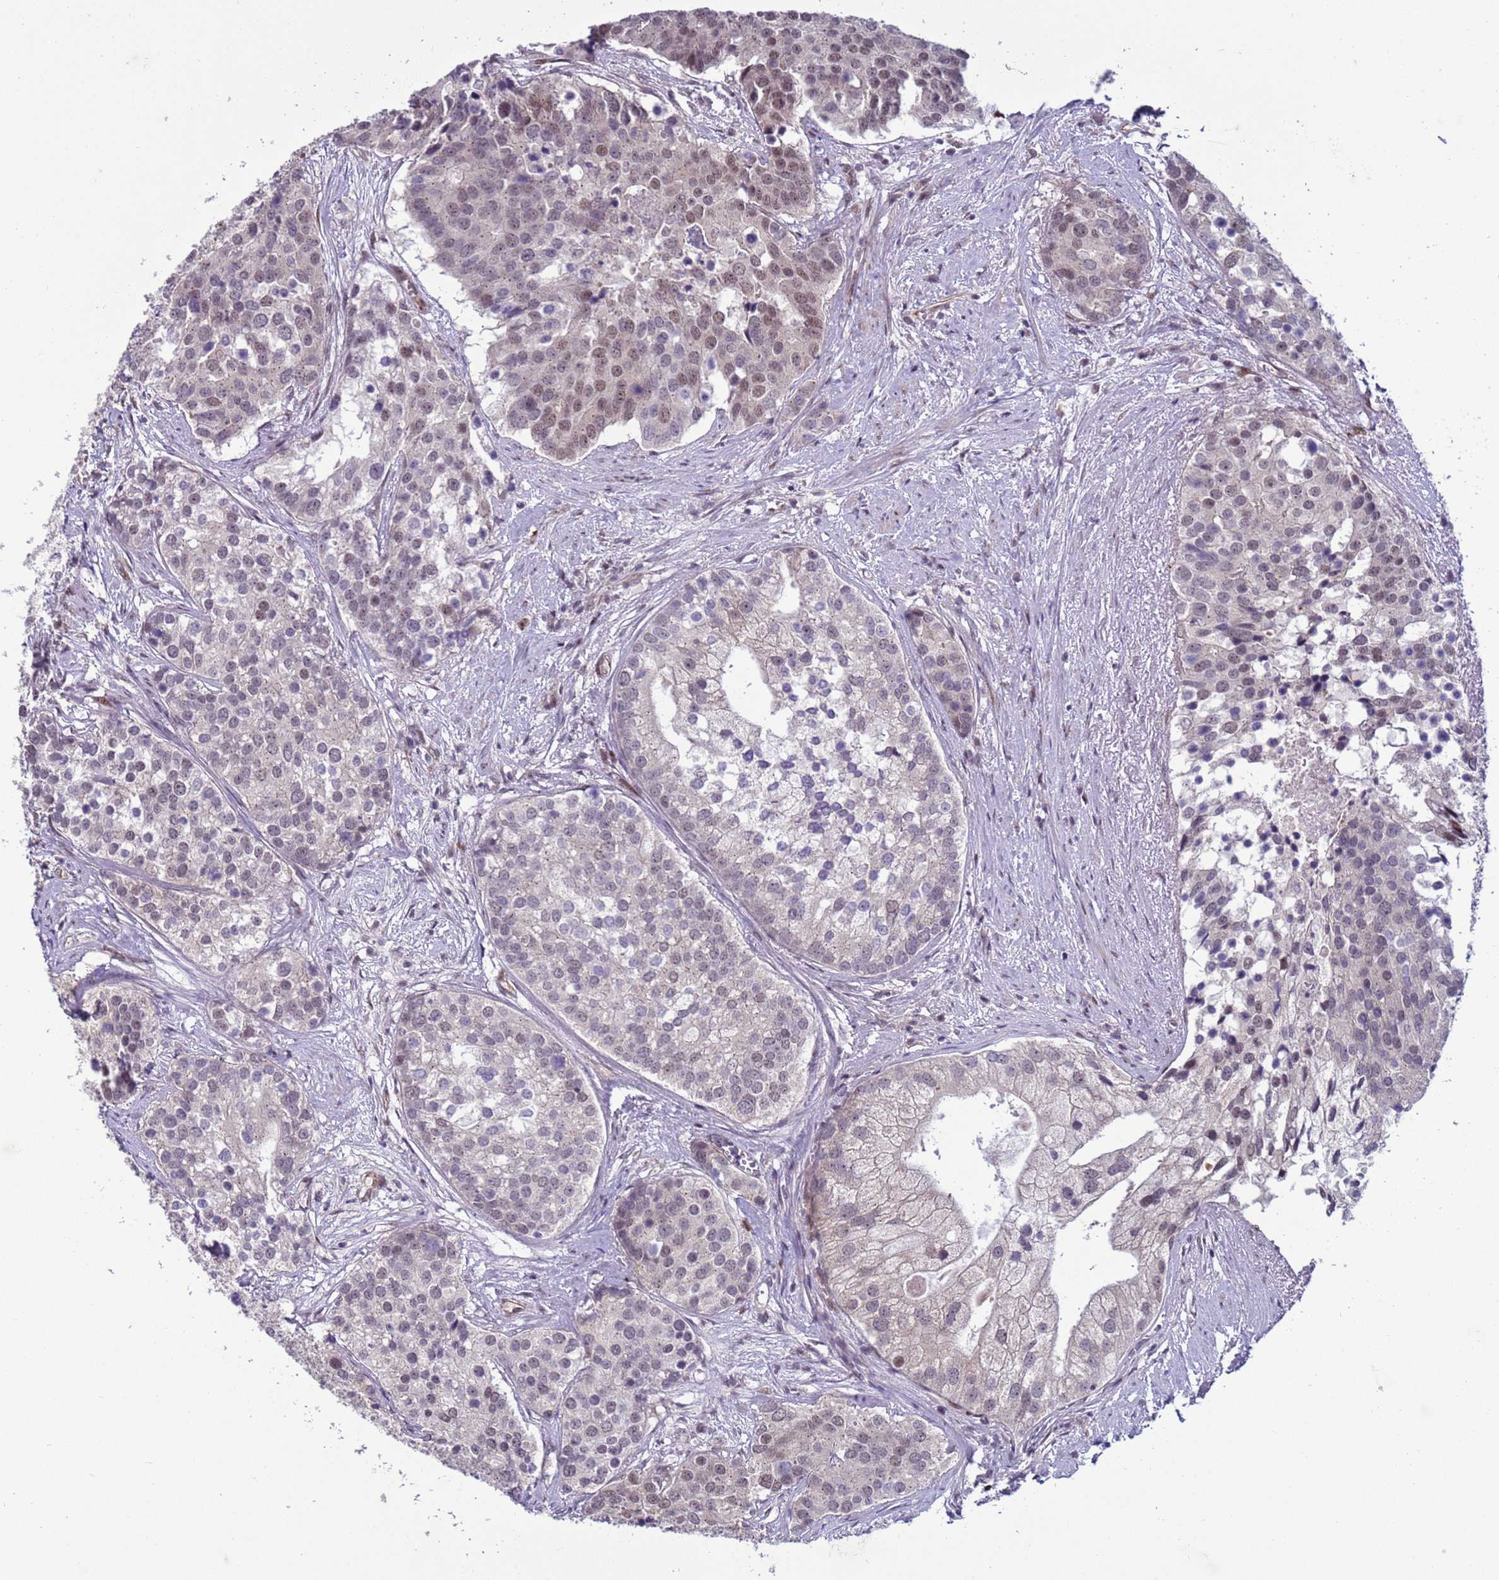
{"staining": {"intensity": "weak", "quantity": "<25%", "location": "nuclear"}, "tissue": "prostate cancer", "cell_type": "Tumor cells", "image_type": "cancer", "snomed": [{"axis": "morphology", "description": "Adenocarcinoma, High grade"}, {"axis": "topography", "description": "Prostate"}], "caption": "The IHC image has no significant staining in tumor cells of prostate high-grade adenocarcinoma tissue.", "gene": "SHC3", "patient": {"sex": "male", "age": 62}}